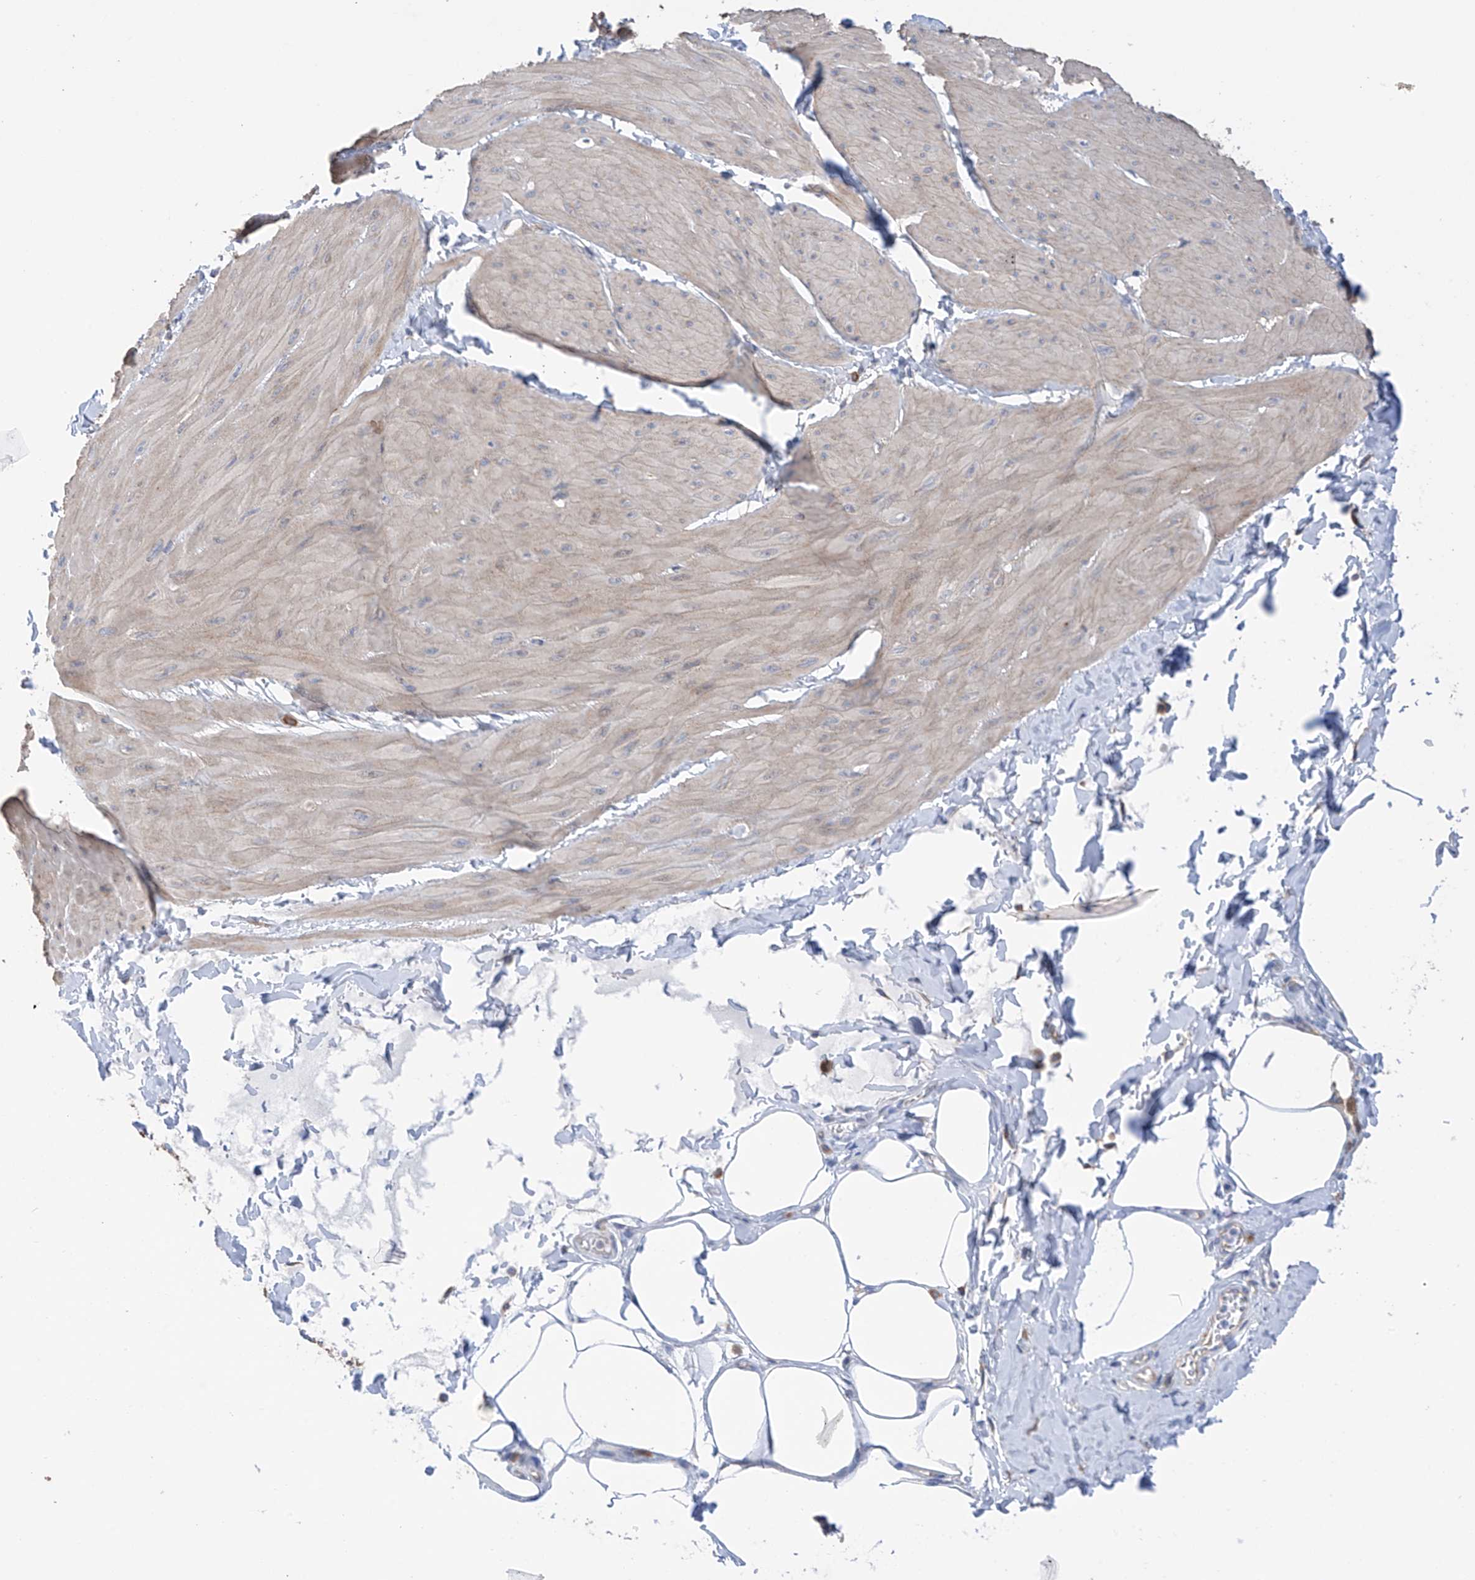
{"staining": {"intensity": "negative", "quantity": "none", "location": "none"}, "tissue": "smooth muscle", "cell_type": "Smooth muscle cells", "image_type": "normal", "snomed": [{"axis": "morphology", "description": "Urothelial carcinoma, High grade"}, {"axis": "topography", "description": "Urinary bladder"}], "caption": "This is a image of IHC staining of benign smooth muscle, which shows no expression in smooth muscle cells. (IHC, brightfield microscopy, high magnification).", "gene": "REC8", "patient": {"sex": "male", "age": 46}}